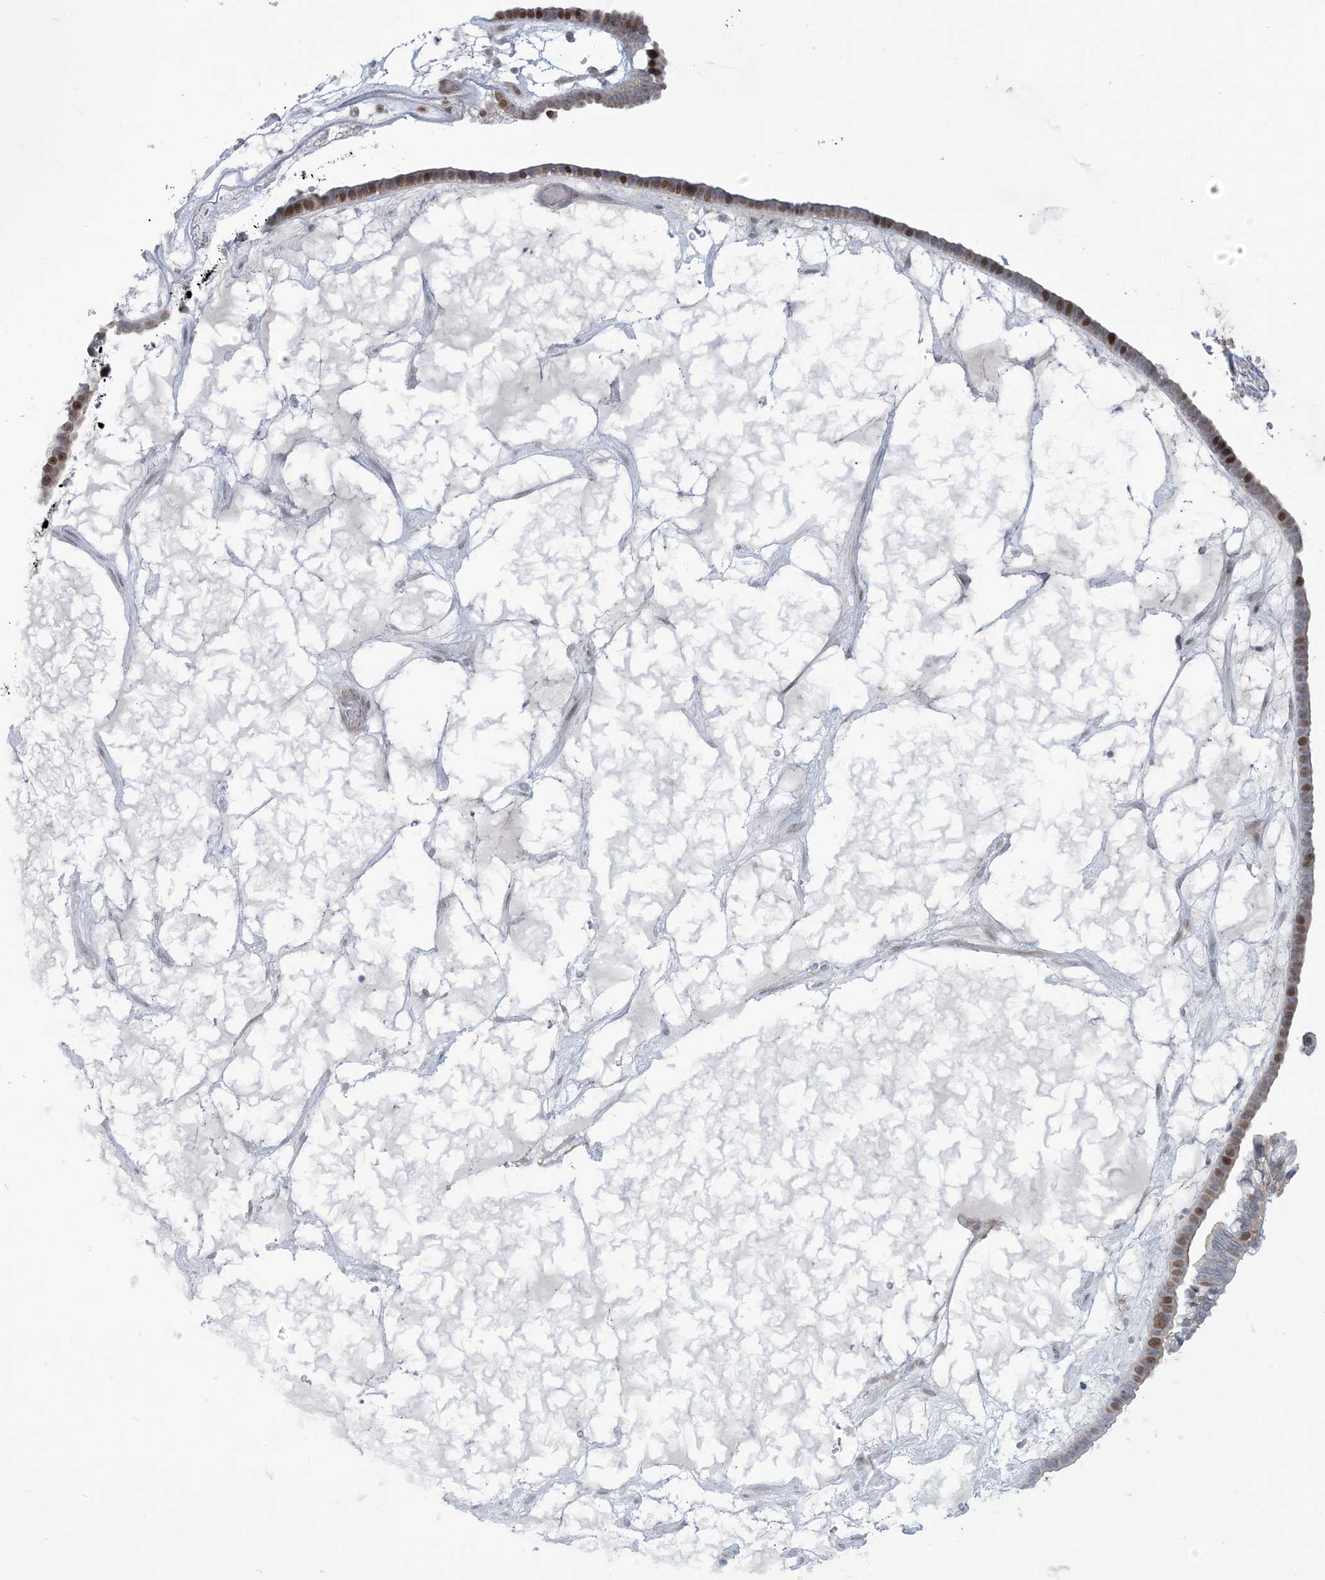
{"staining": {"intensity": "moderate", "quantity": "<25%", "location": "nuclear"}, "tissue": "ovarian cancer", "cell_type": "Tumor cells", "image_type": "cancer", "snomed": [{"axis": "morphology", "description": "Cystadenocarcinoma, serous, NOS"}, {"axis": "topography", "description": "Ovary"}], "caption": "Immunohistochemistry (IHC) (DAB) staining of serous cystadenocarcinoma (ovarian) demonstrates moderate nuclear protein positivity in approximately <25% of tumor cells. (DAB = brown stain, brightfield microscopy at high magnification).", "gene": "AFTPH", "patient": {"sex": "female", "age": 56}}